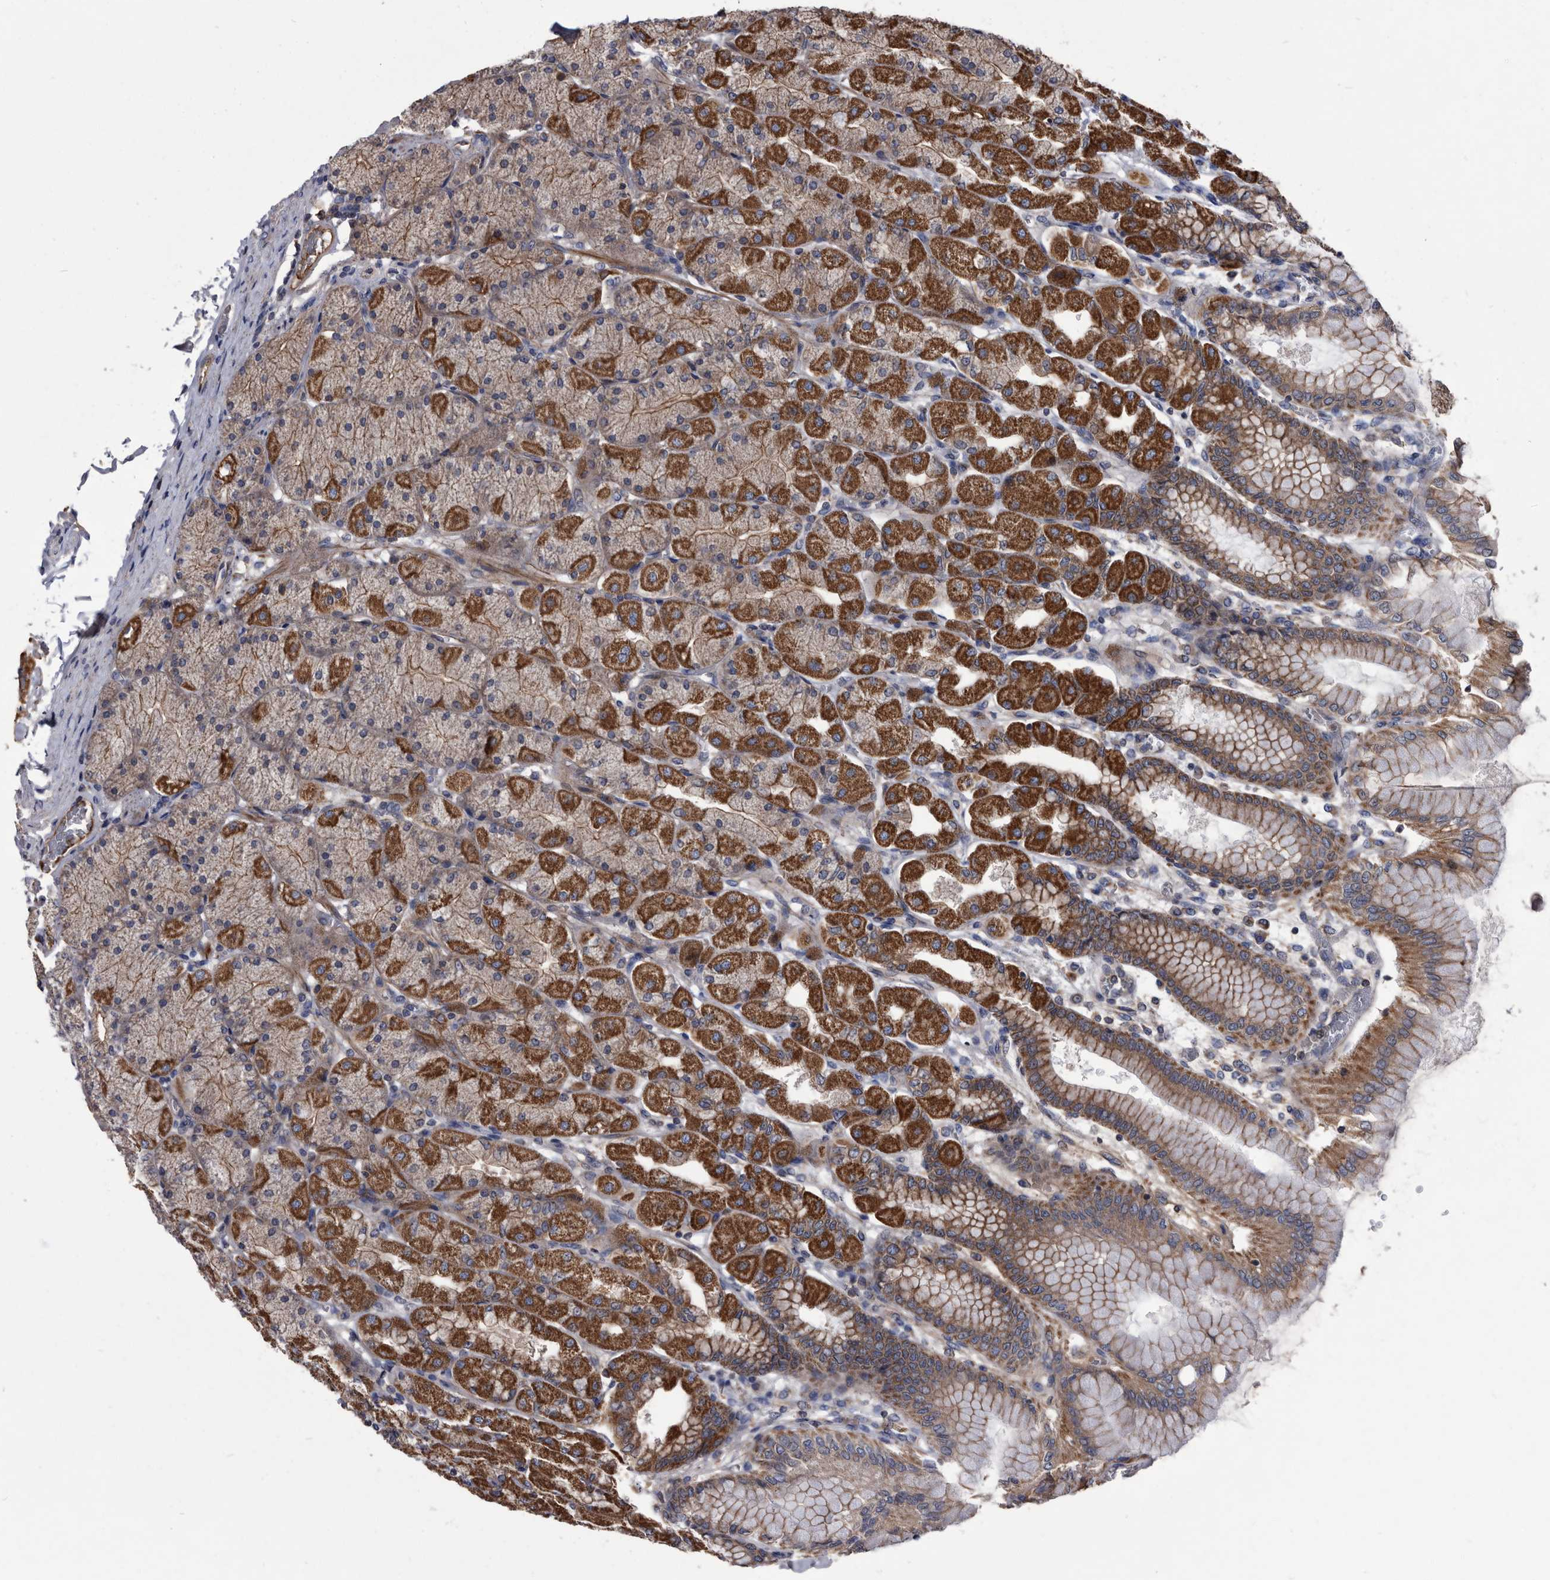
{"staining": {"intensity": "strong", "quantity": "25%-75%", "location": "cytoplasmic/membranous"}, "tissue": "stomach", "cell_type": "Glandular cells", "image_type": "normal", "snomed": [{"axis": "morphology", "description": "Normal tissue, NOS"}, {"axis": "topography", "description": "Stomach, upper"}], "caption": "An image showing strong cytoplasmic/membranous positivity in approximately 25%-75% of glandular cells in unremarkable stomach, as visualized by brown immunohistochemical staining.", "gene": "DTNBP1", "patient": {"sex": "female", "age": 56}}